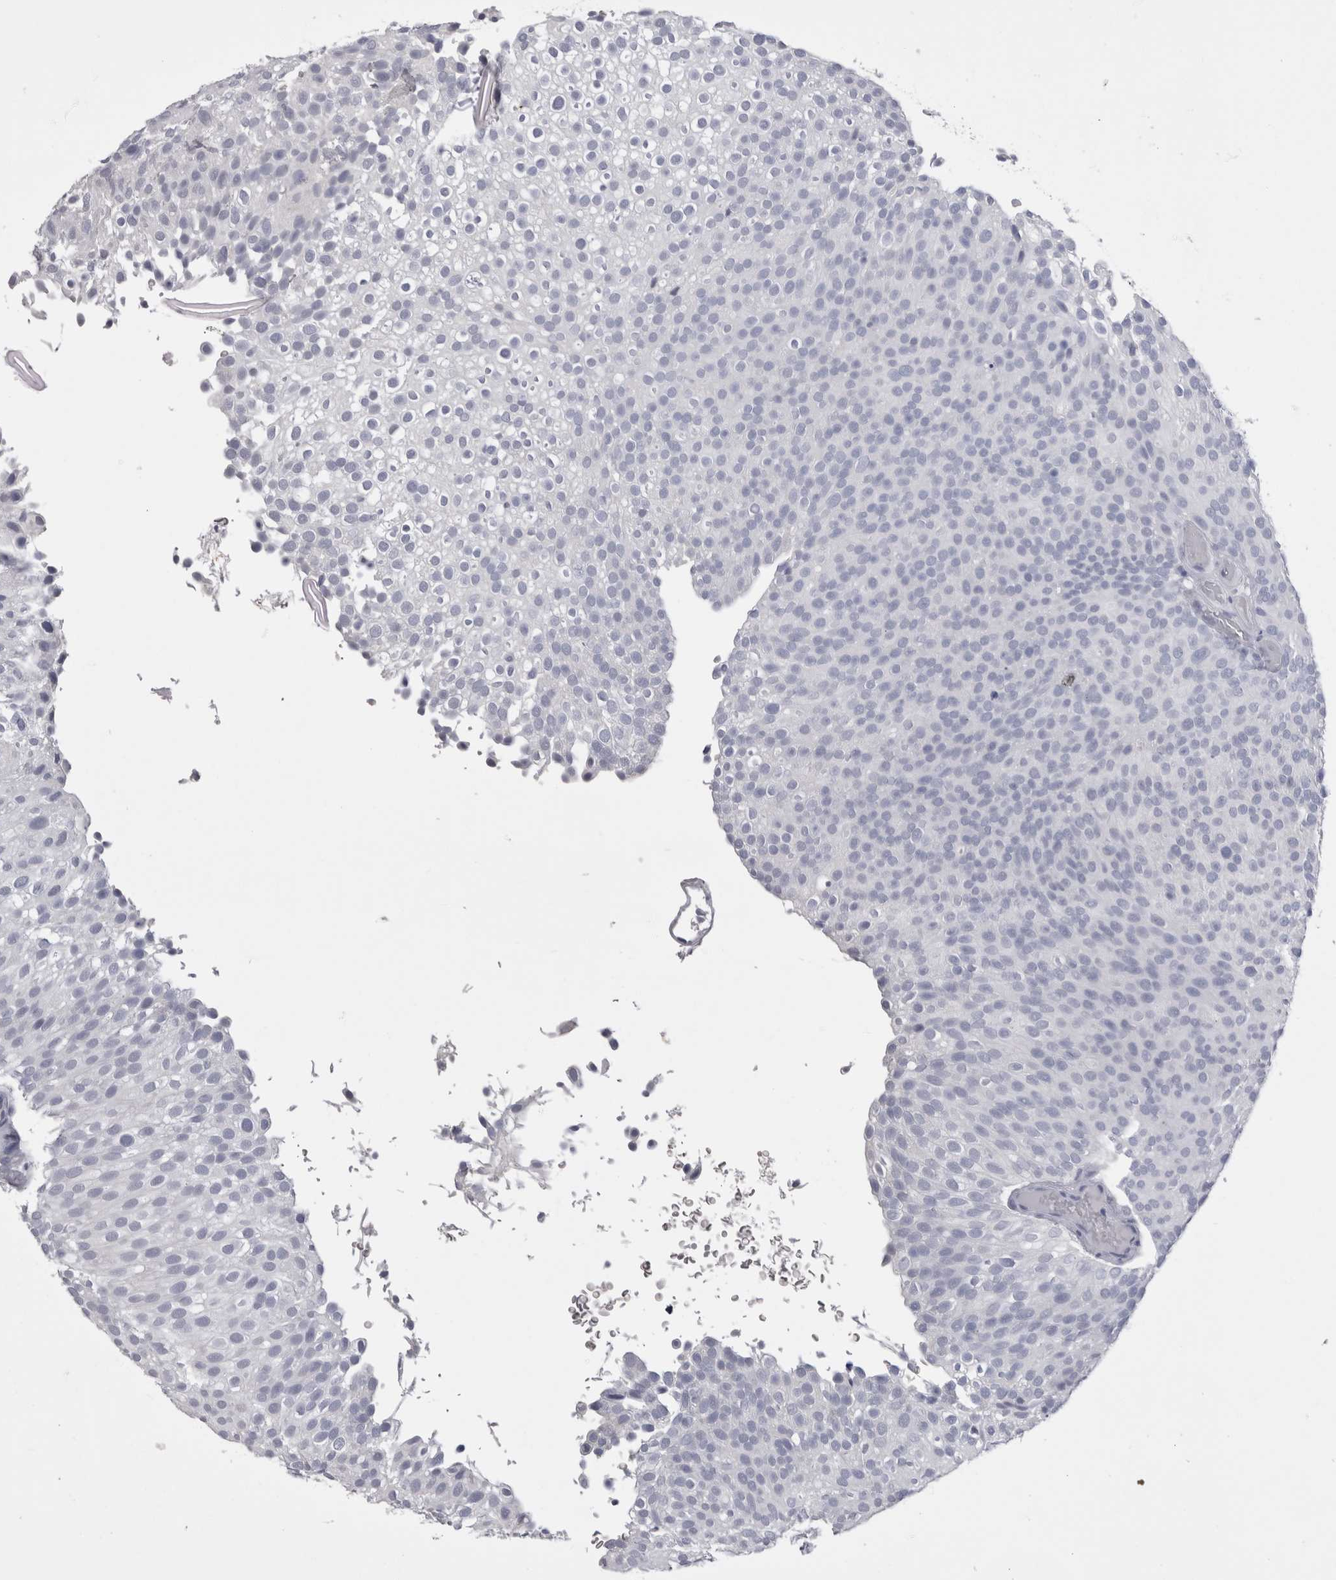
{"staining": {"intensity": "negative", "quantity": "none", "location": "none"}, "tissue": "urothelial cancer", "cell_type": "Tumor cells", "image_type": "cancer", "snomed": [{"axis": "morphology", "description": "Urothelial carcinoma, Low grade"}, {"axis": "topography", "description": "Urinary bladder"}], "caption": "An immunohistochemistry micrograph of urothelial carcinoma (low-grade) is shown. There is no staining in tumor cells of urothelial carcinoma (low-grade).", "gene": "CDHR5", "patient": {"sex": "male", "age": 78}}